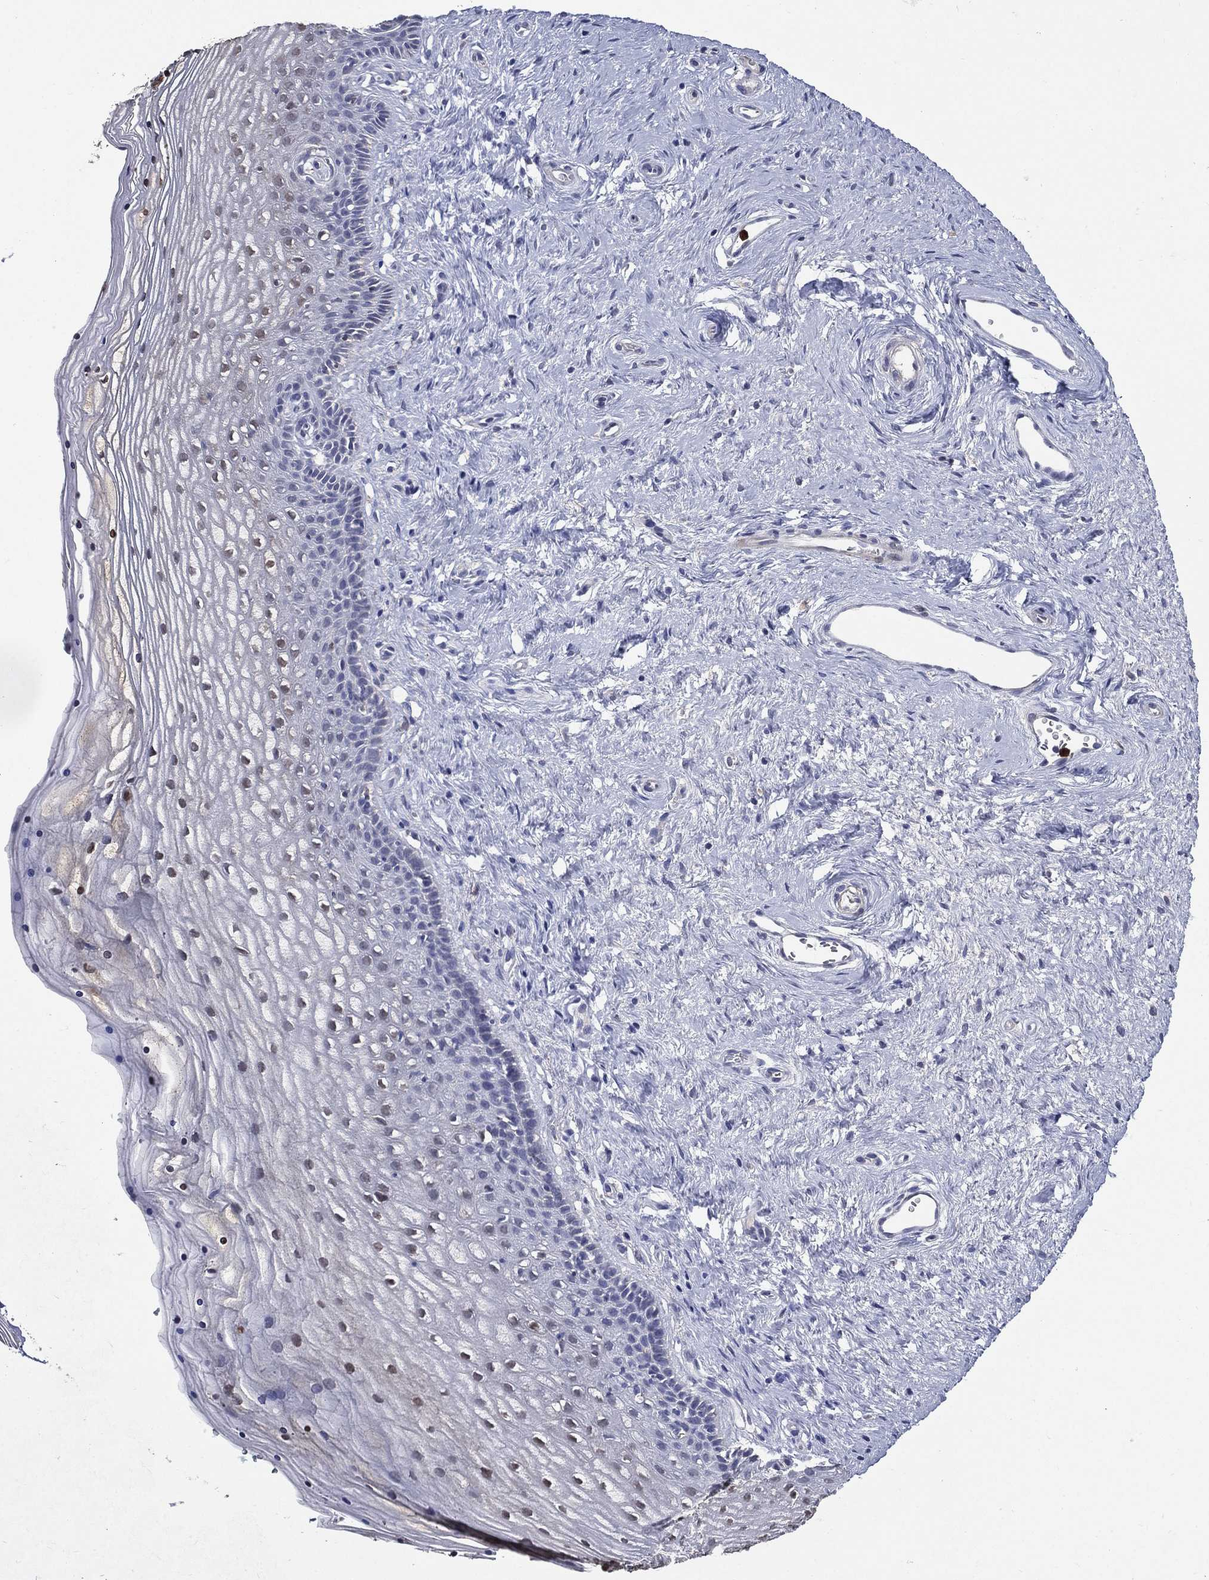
{"staining": {"intensity": "negative", "quantity": "none", "location": "none"}, "tissue": "vagina", "cell_type": "Squamous epithelial cells", "image_type": "normal", "snomed": [{"axis": "morphology", "description": "Normal tissue, NOS"}, {"axis": "topography", "description": "Vagina"}], "caption": "Squamous epithelial cells show no significant staining in normal vagina. (DAB (3,3'-diaminobenzidine) IHC with hematoxylin counter stain).", "gene": "GPR171", "patient": {"sex": "female", "age": 45}}